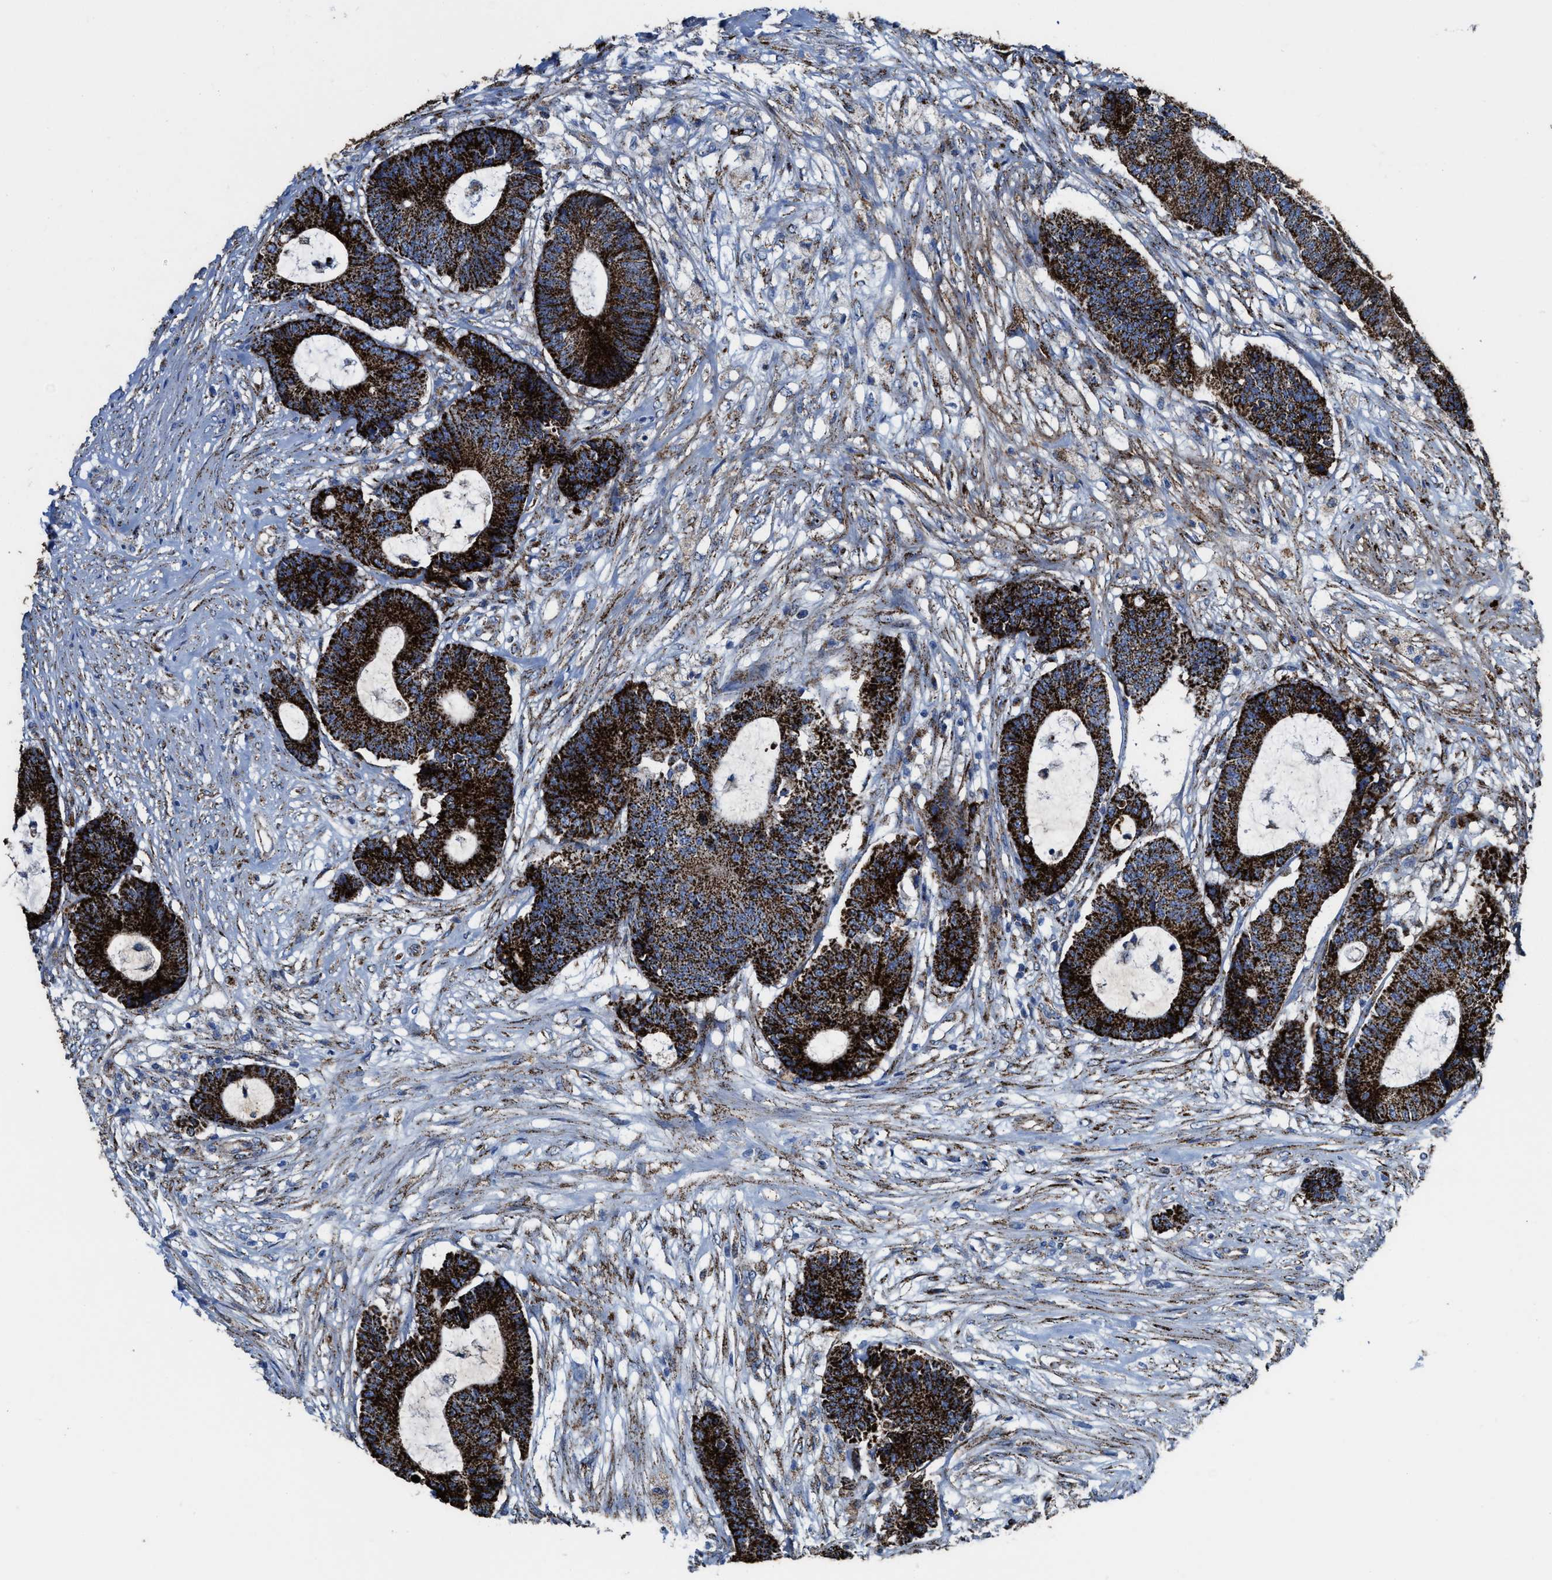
{"staining": {"intensity": "strong", "quantity": ">75%", "location": "cytoplasmic/membranous"}, "tissue": "colorectal cancer", "cell_type": "Tumor cells", "image_type": "cancer", "snomed": [{"axis": "morphology", "description": "Adenocarcinoma, NOS"}, {"axis": "topography", "description": "Colon"}], "caption": "Strong cytoplasmic/membranous protein positivity is appreciated in about >75% of tumor cells in colorectal cancer (adenocarcinoma).", "gene": "ALDH1B1", "patient": {"sex": "female", "age": 84}}